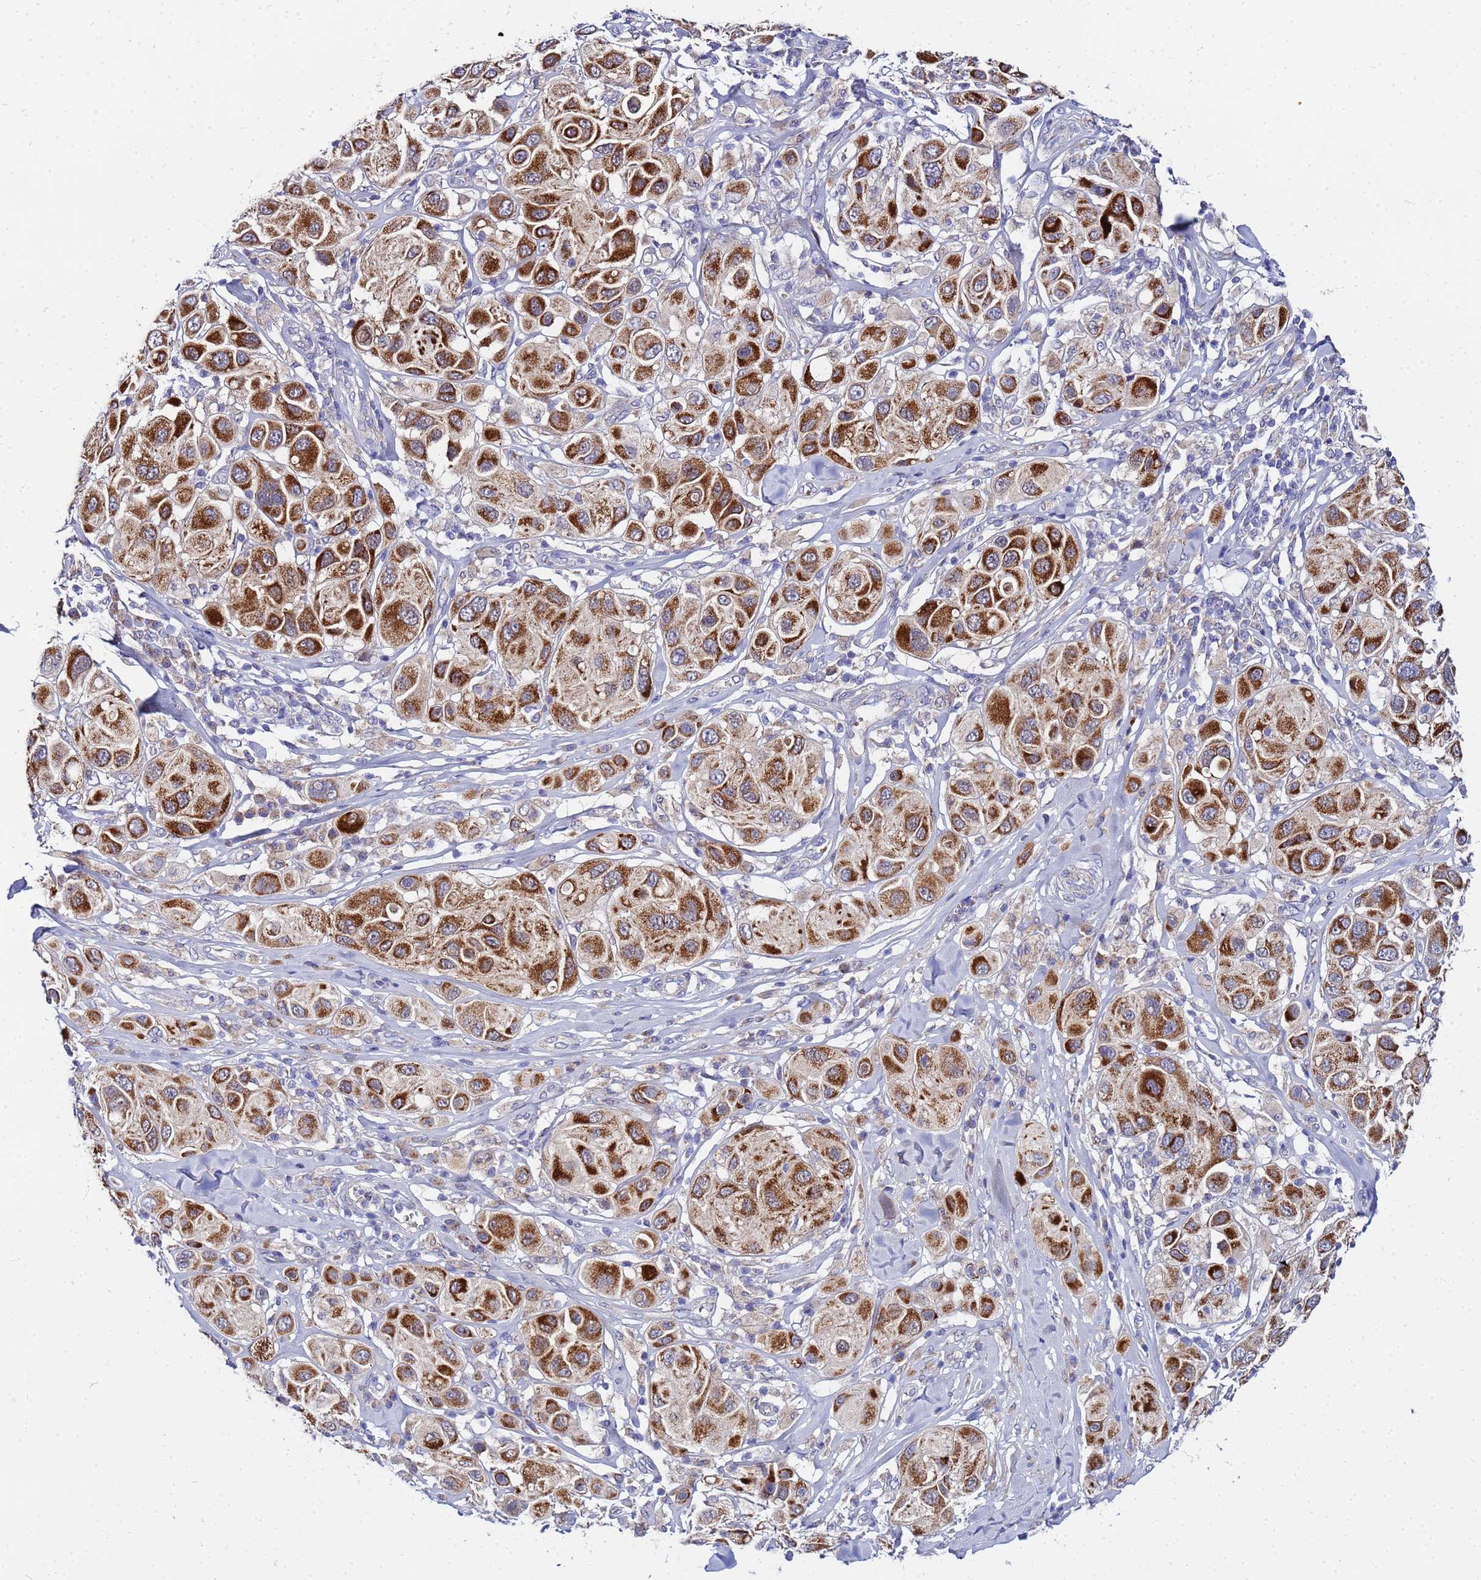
{"staining": {"intensity": "strong", "quantity": ">75%", "location": "cytoplasmic/membranous"}, "tissue": "melanoma", "cell_type": "Tumor cells", "image_type": "cancer", "snomed": [{"axis": "morphology", "description": "Malignant melanoma, Metastatic site"}, {"axis": "topography", "description": "Skin"}], "caption": "Brown immunohistochemical staining in human malignant melanoma (metastatic site) shows strong cytoplasmic/membranous positivity in approximately >75% of tumor cells. (DAB = brown stain, brightfield microscopy at high magnification).", "gene": "FAHD2A", "patient": {"sex": "male", "age": 41}}